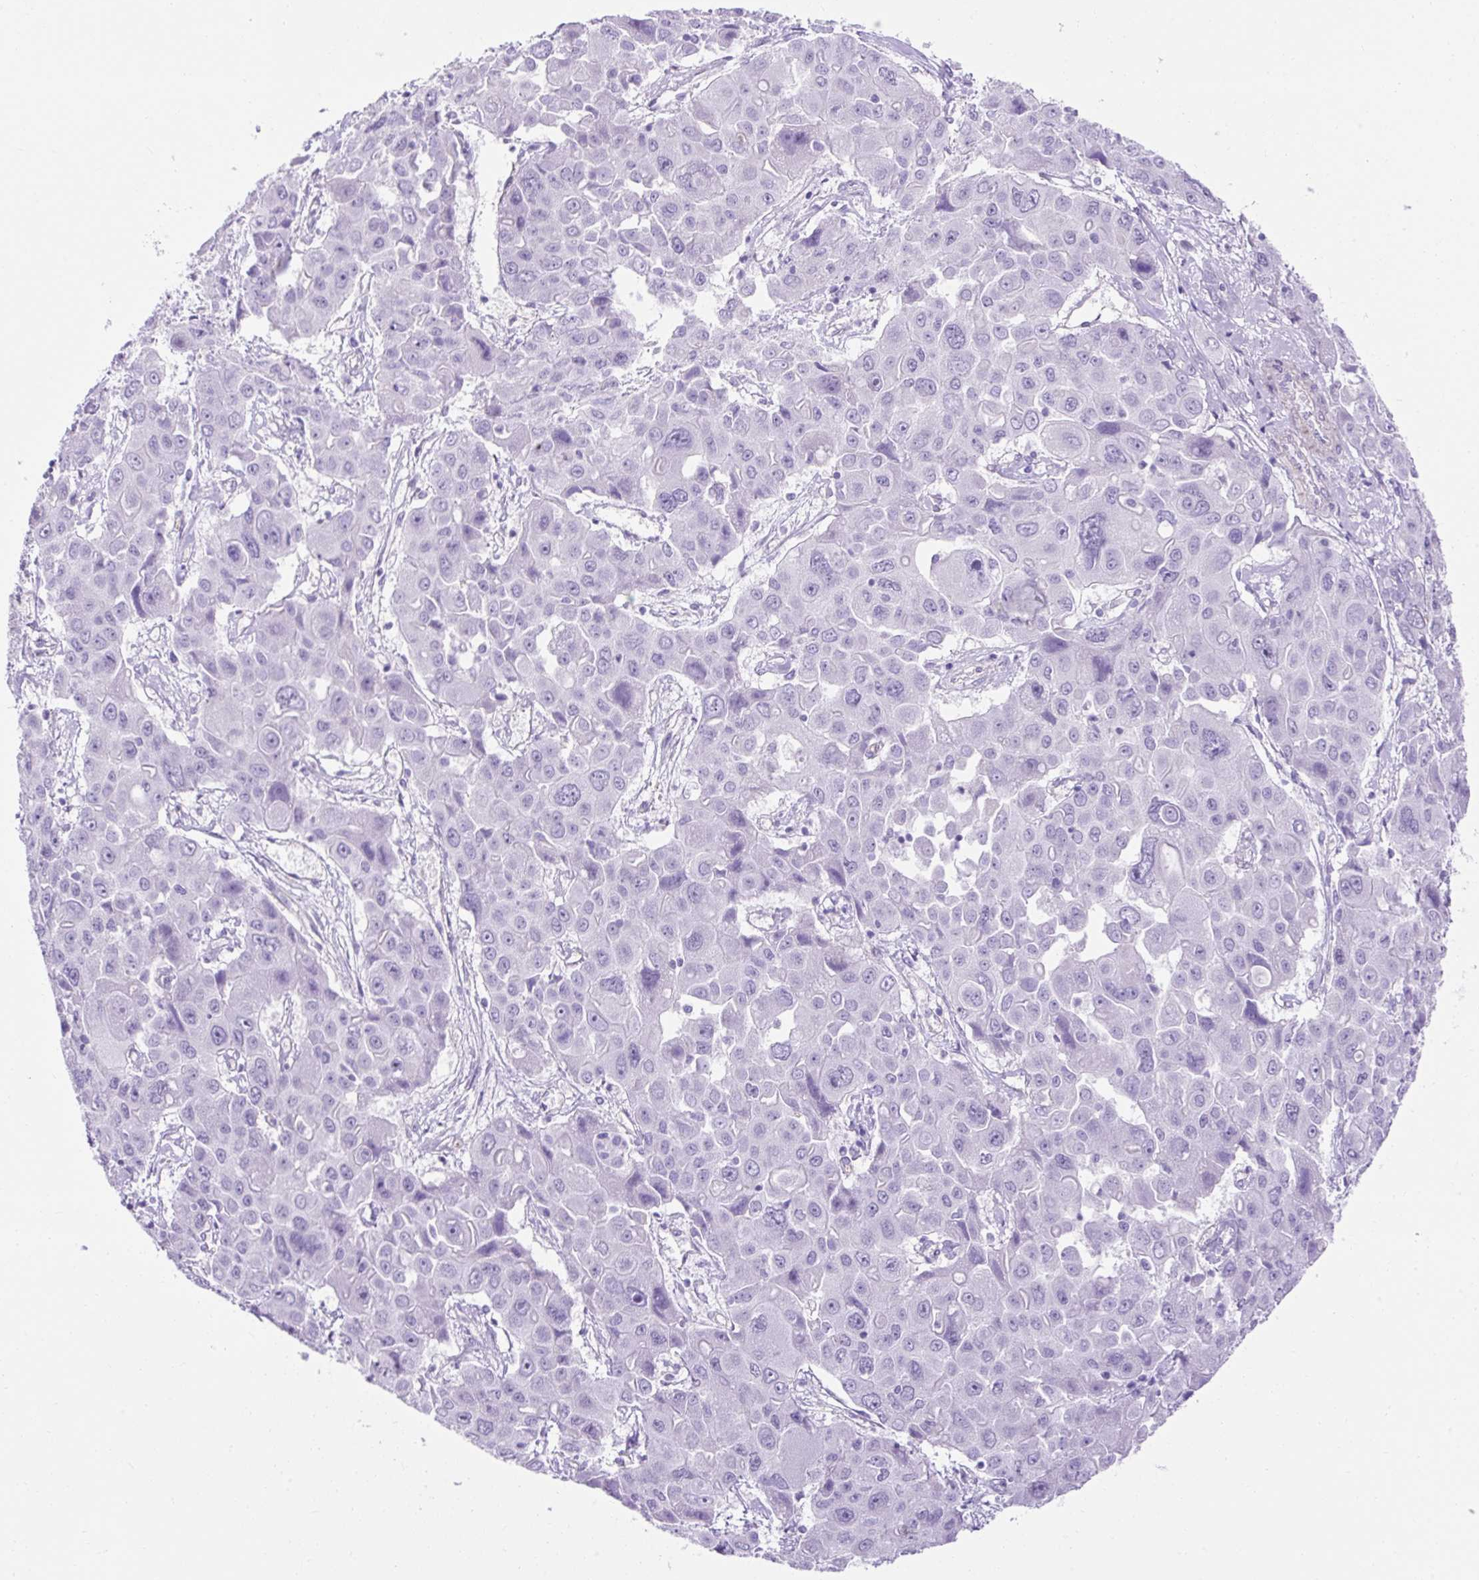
{"staining": {"intensity": "negative", "quantity": "none", "location": "none"}, "tissue": "liver cancer", "cell_type": "Tumor cells", "image_type": "cancer", "snomed": [{"axis": "morphology", "description": "Cholangiocarcinoma"}, {"axis": "topography", "description": "Liver"}], "caption": "Tumor cells are negative for brown protein staining in liver cancer (cholangiocarcinoma).", "gene": "KRT12", "patient": {"sex": "male", "age": 67}}